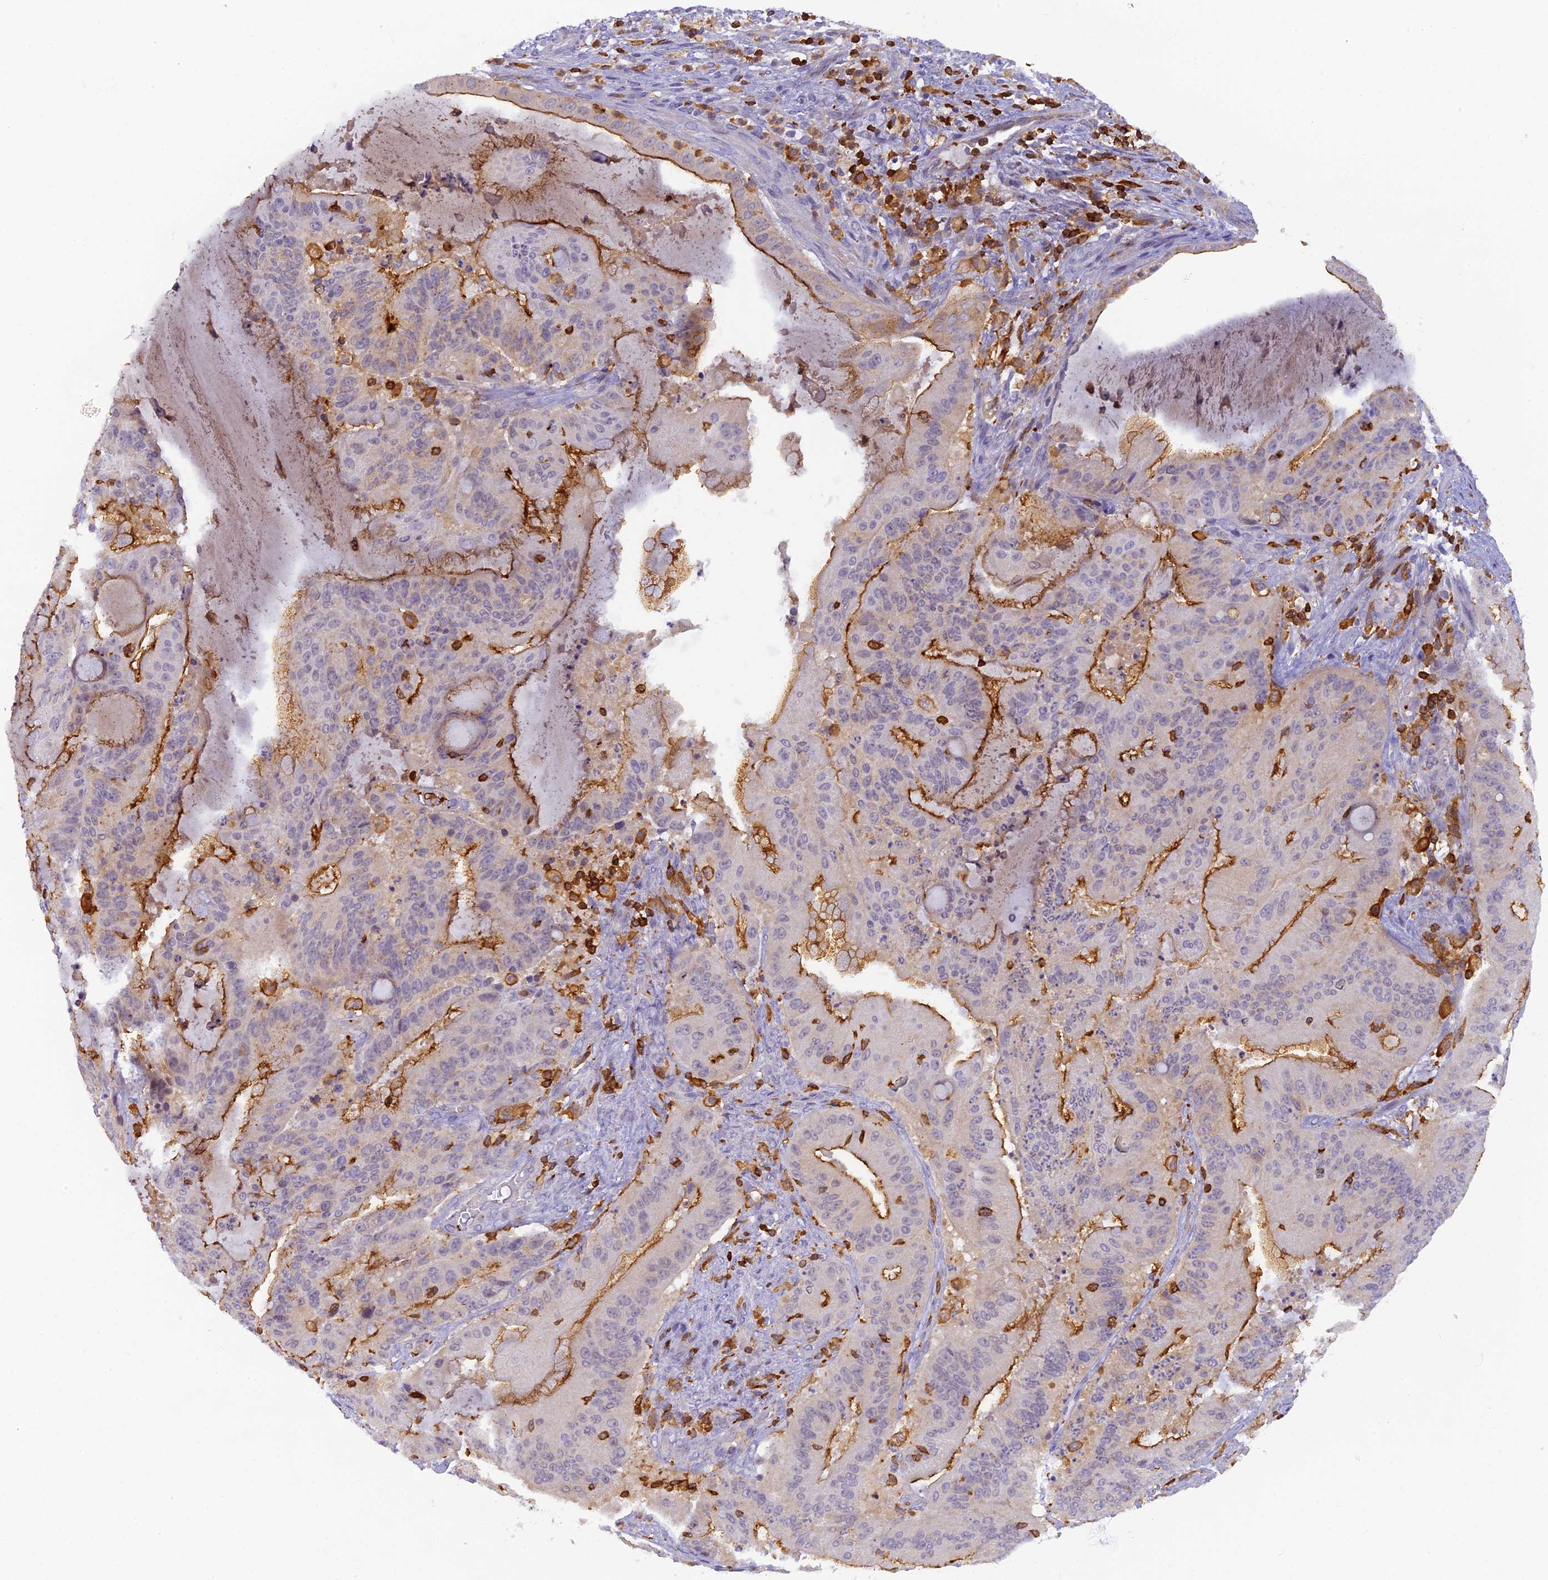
{"staining": {"intensity": "moderate", "quantity": "25%-75%", "location": "cytoplasmic/membranous"}, "tissue": "liver cancer", "cell_type": "Tumor cells", "image_type": "cancer", "snomed": [{"axis": "morphology", "description": "Normal tissue, NOS"}, {"axis": "morphology", "description": "Cholangiocarcinoma"}, {"axis": "topography", "description": "Liver"}, {"axis": "topography", "description": "Peripheral nerve tissue"}], "caption": "A histopathology image showing moderate cytoplasmic/membranous expression in about 25%-75% of tumor cells in liver cancer (cholangiocarcinoma), as visualized by brown immunohistochemical staining.", "gene": "FYB1", "patient": {"sex": "female", "age": 73}}